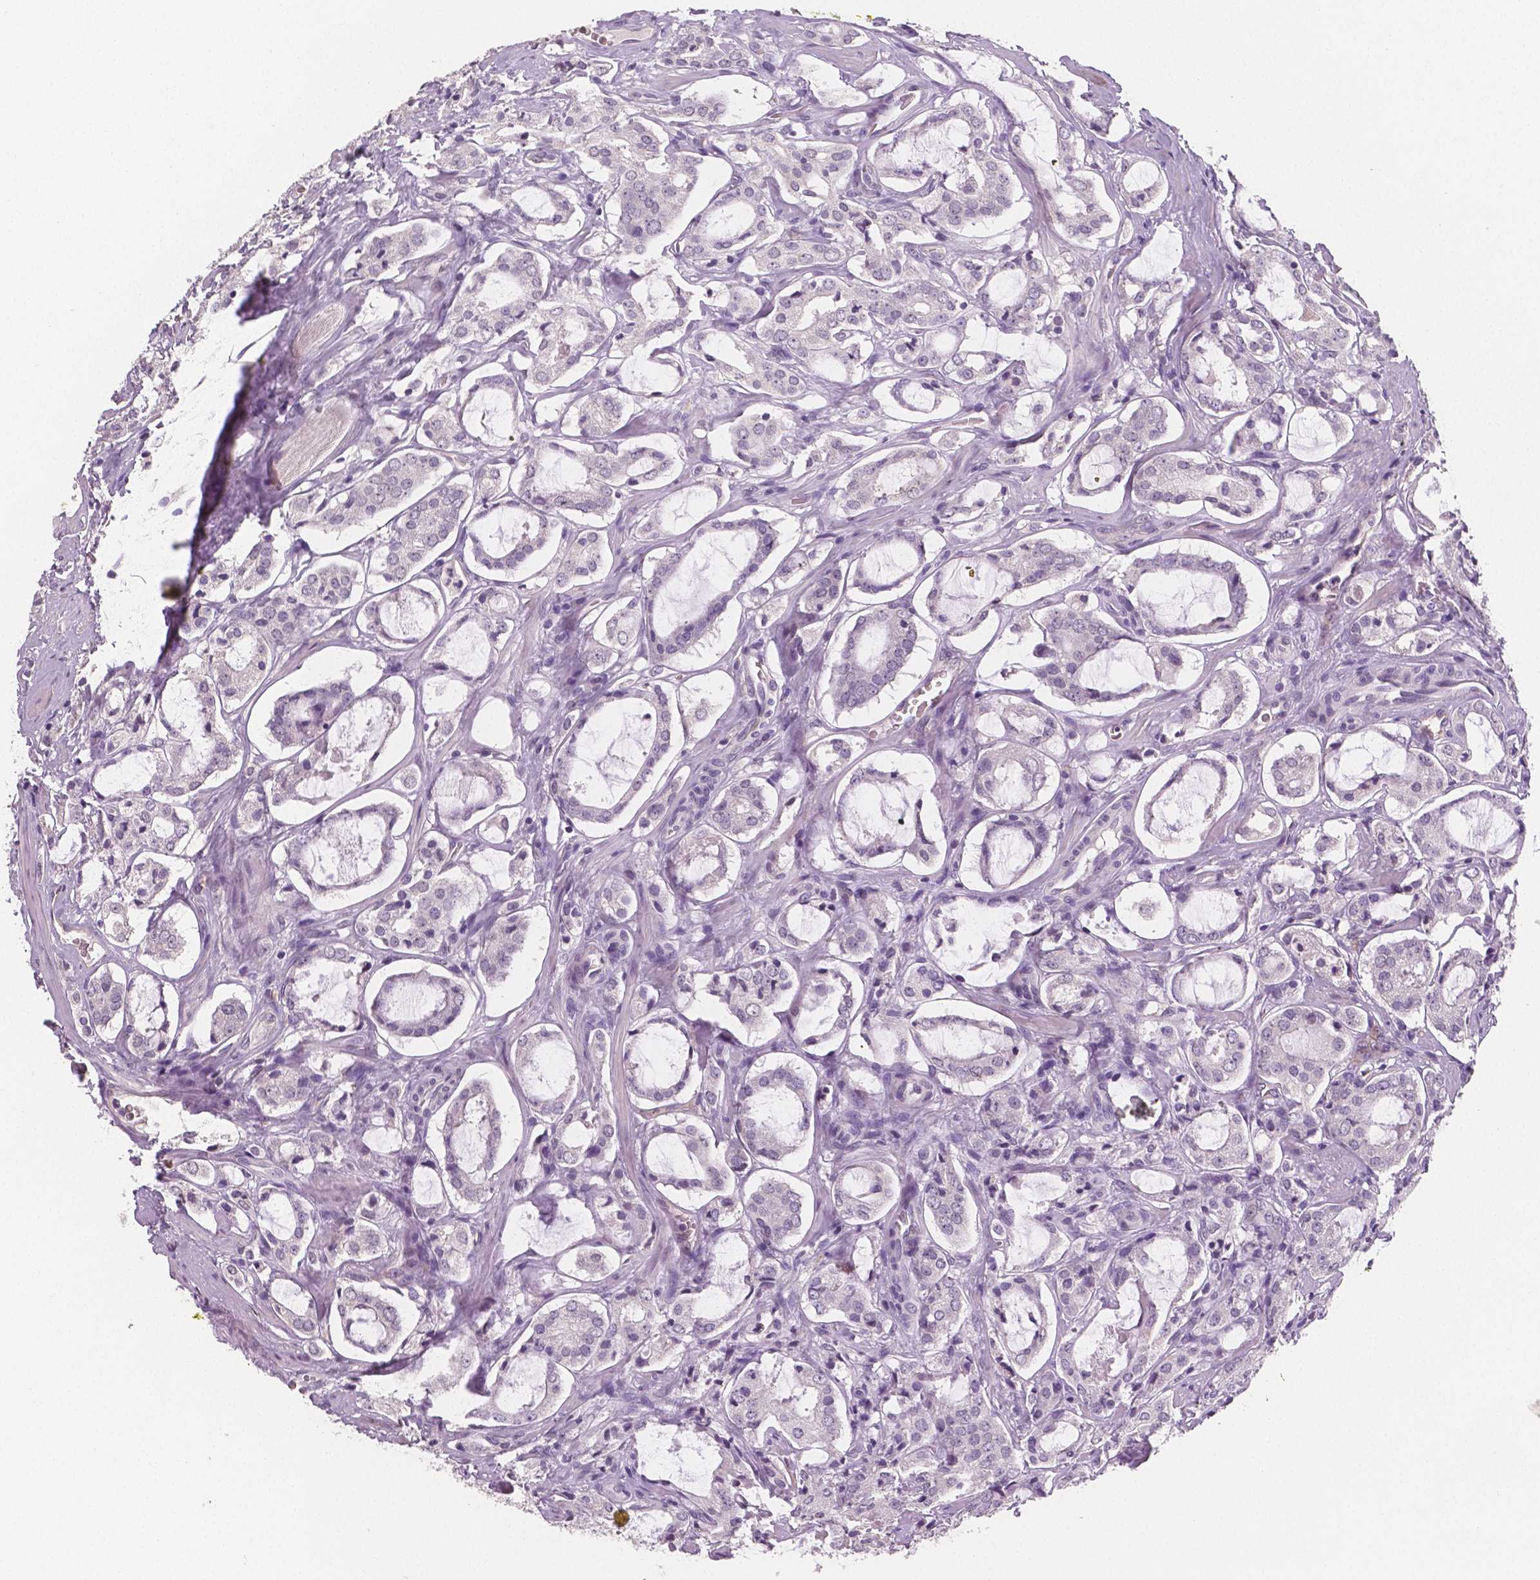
{"staining": {"intensity": "negative", "quantity": "none", "location": "none"}, "tissue": "prostate cancer", "cell_type": "Tumor cells", "image_type": "cancer", "snomed": [{"axis": "morphology", "description": "Adenocarcinoma, NOS"}, {"axis": "topography", "description": "Prostate"}], "caption": "Adenocarcinoma (prostate) stained for a protein using immunohistochemistry (IHC) shows no positivity tumor cells.", "gene": "TSPAN7", "patient": {"sex": "male", "age": 66}}